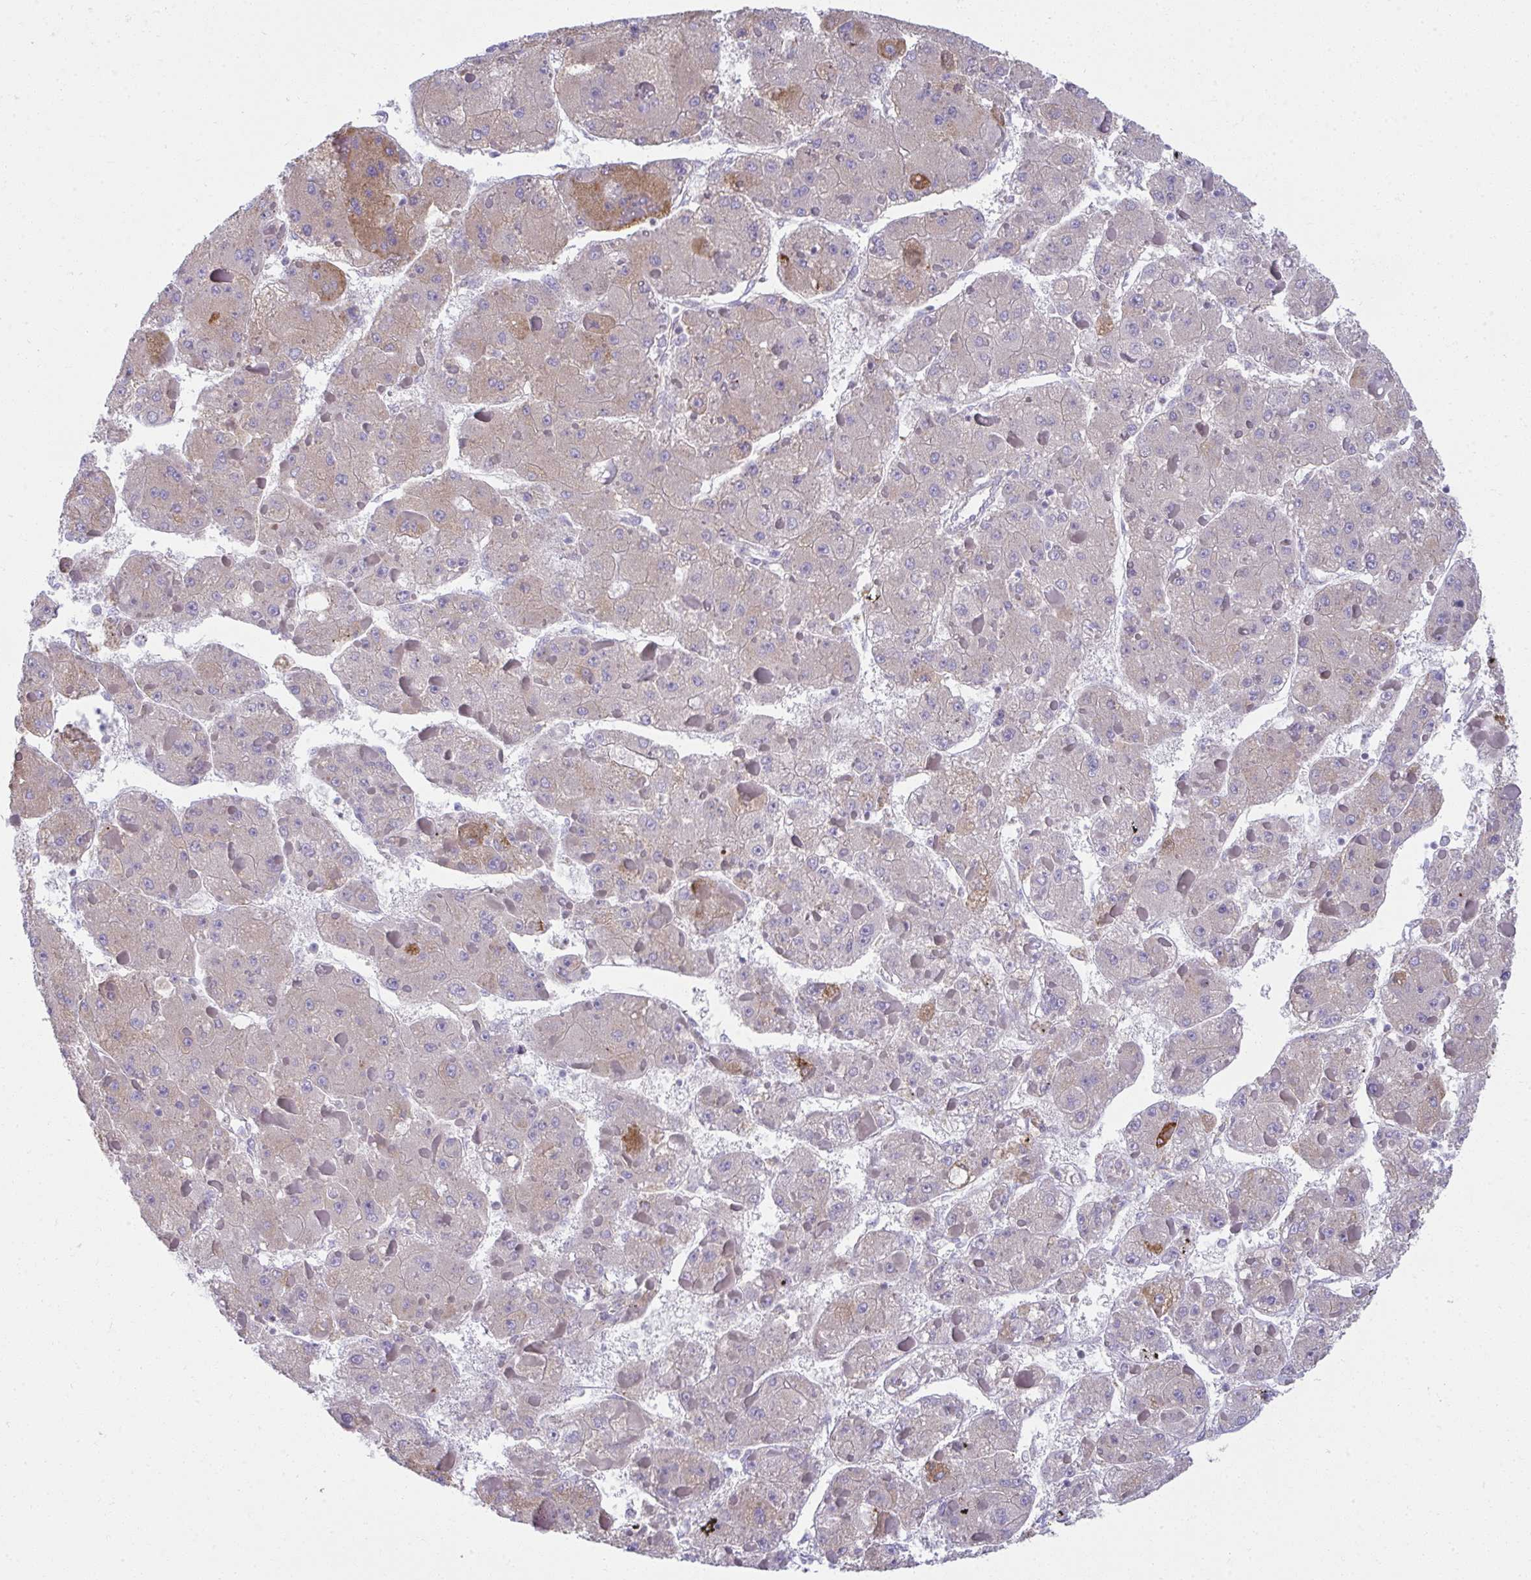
{"staining": {"intensity": "moderate", "quantity": "<25%", "location": "cytoplasmic/membranous"}, "tissue": "liver cancer", "cell_type": "Tumor cells", "image_type": "cancer", "snomed": [{"axis": "morphology", "description": "Carcinoma, Hepatocellular, NOS"}, {"axis": "topography", "description": "Liver"}], "caption": "High-power microscopy captured an IHC image of liver cancer (hepatocellular carcinoma), revealing moderate cytoplasmic/membranous expression in about <25% of tumor cells. Using DAB (brown) and hematoxylin (blue) stains, captured at high magnification using brightfield microscopy.", "gene": "FASLG", "patient": {"sex": "female", "age": 73}}